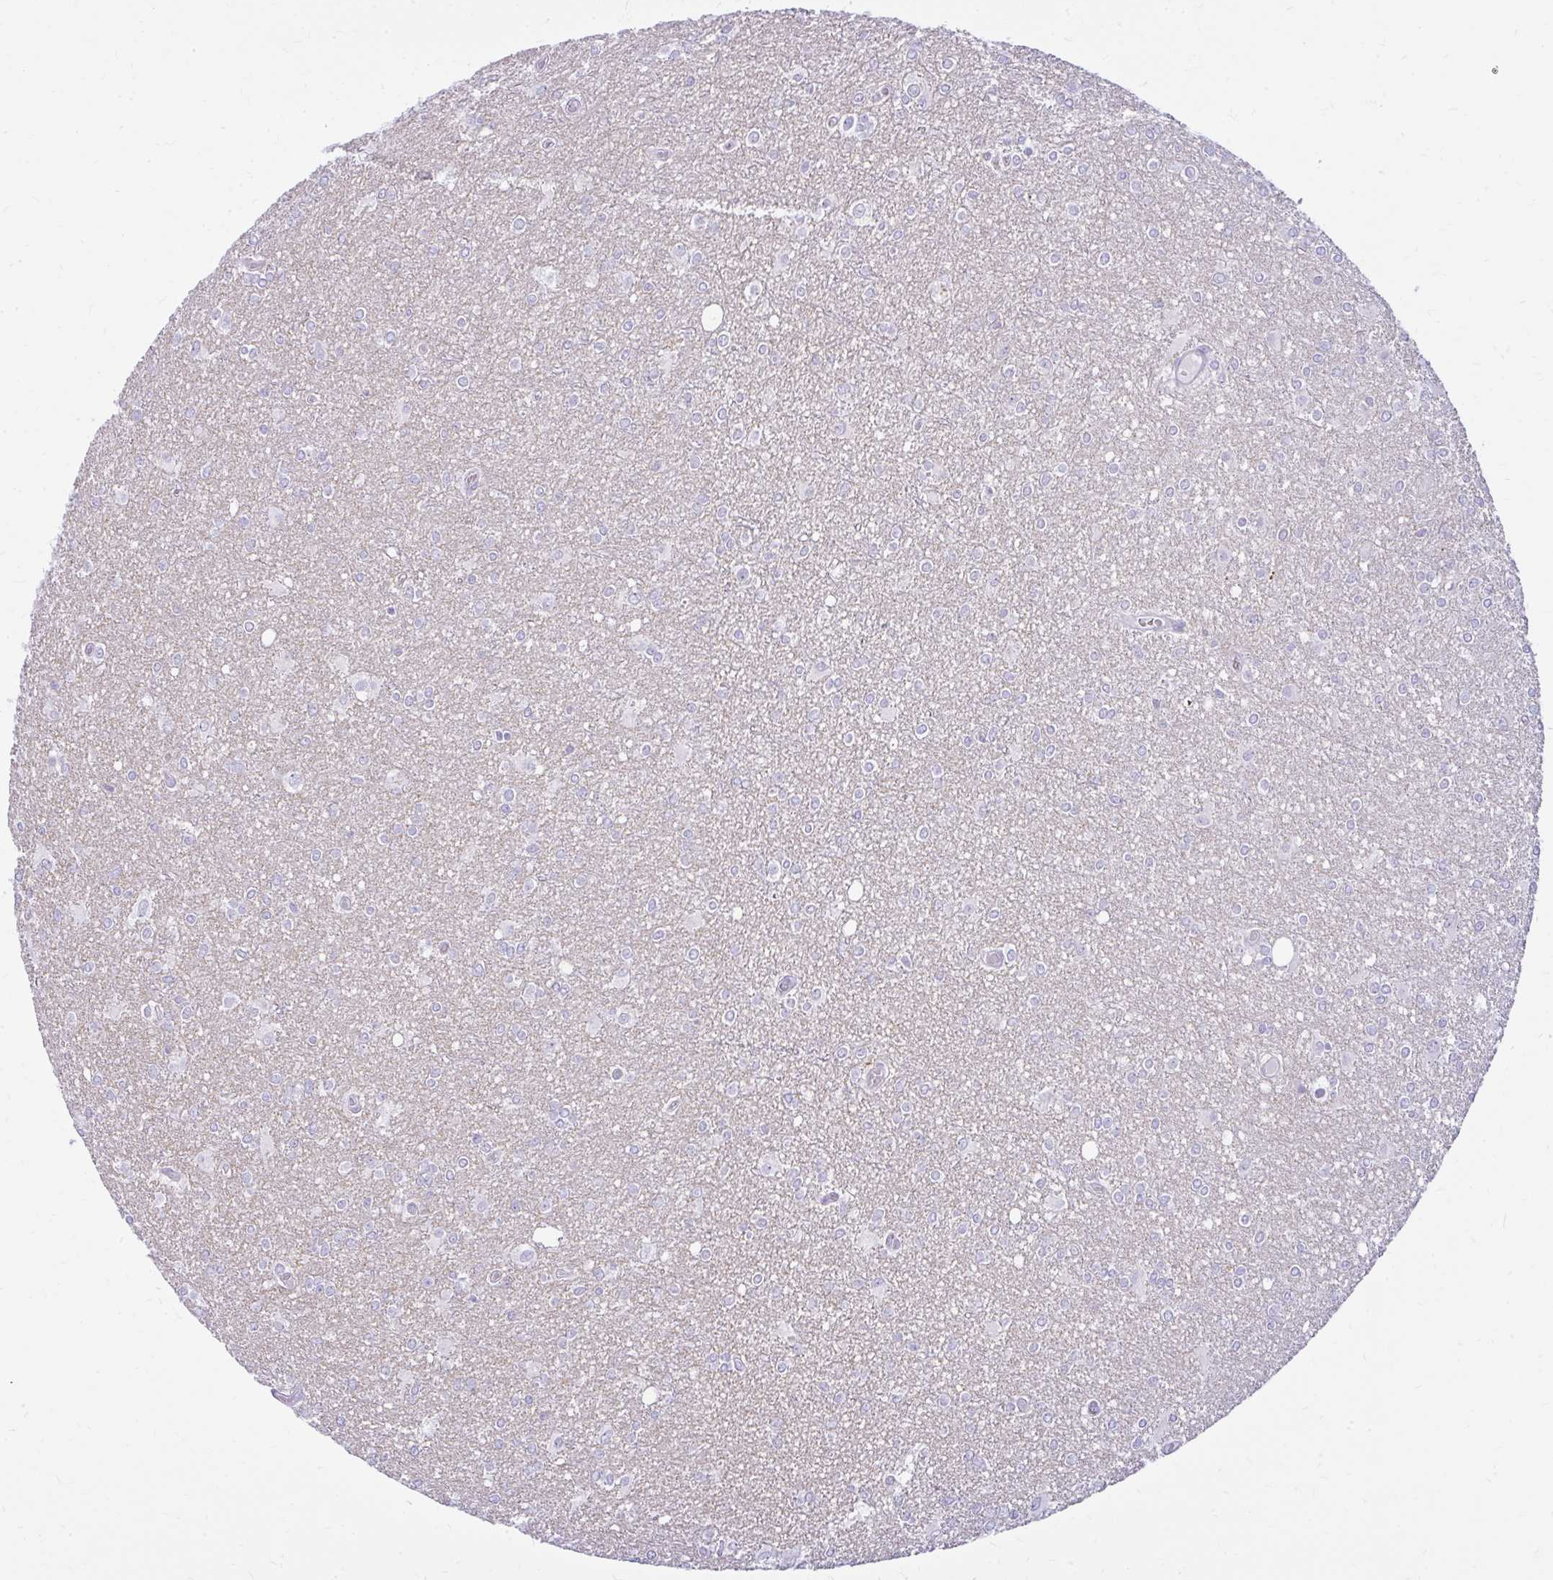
{"staining": {"intensity": "negative", "quantity": "none", "location": "none"}, "tissue": "glioma", "cell_type": "Tumor cells", "image_type": "cancer", "snomed": [{"axis": "morphology", "description": "Glioma, malignant, High grade"}, {"axis": "topography", "description": "Brain"}], "caption": "Tumor cells show no significant protein positivity in malignant high-grade glioma. Brightfield microscopy of immunohistochemistry stained with DAB (3,3'-diaminobenzidine) (brown) and hematoxylin (blue), captured at high magnification.", "gene": "PRAP1", "patient": {"sex": "male", "age": 48}}